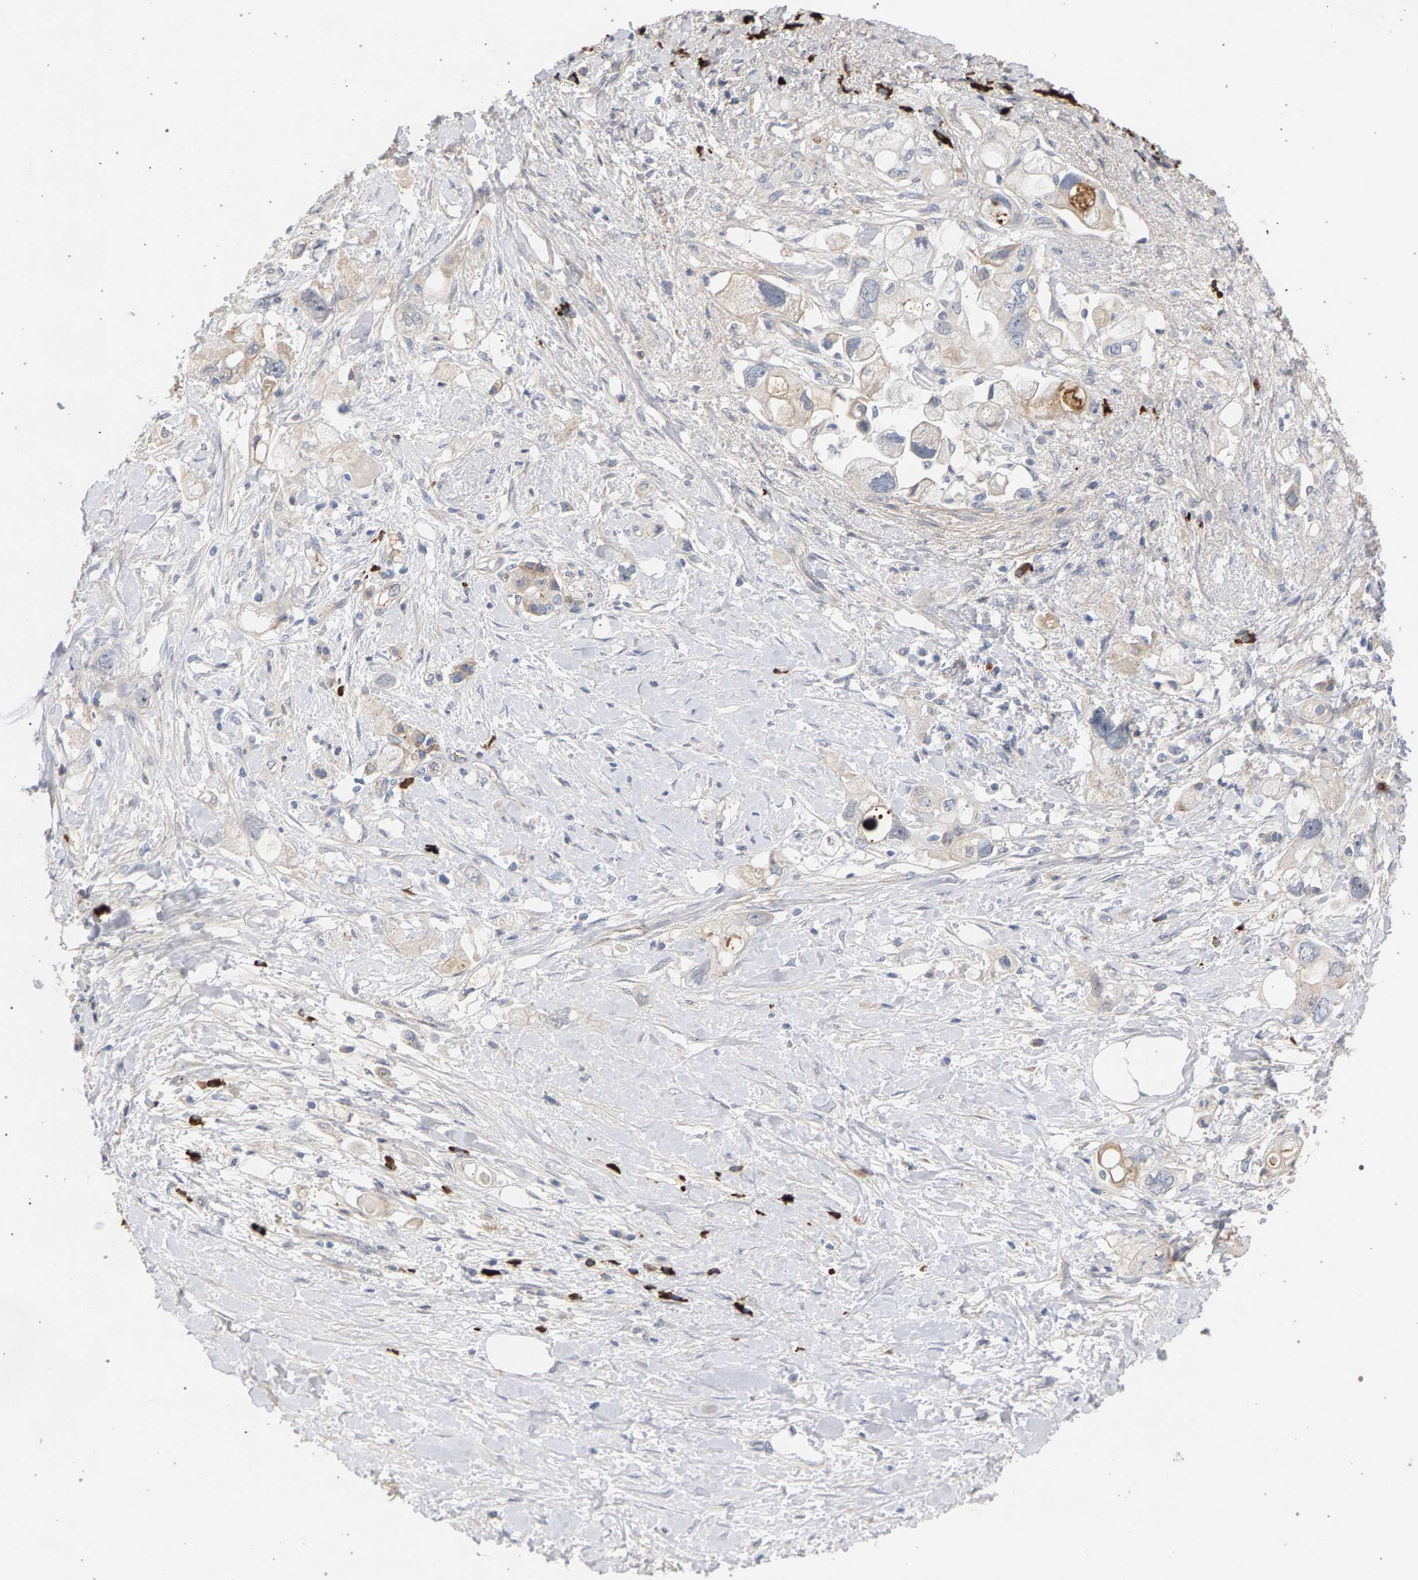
{"staining": {"intensity": "negative", "quantity": "none", "location": "none"}, "tissue": "pancreatic cancer", "cell_type": "Tumor cells", "image_type": "cancer", "snomed": [{"axis": "morphology", "description": "Adenocarcinoma, NOS"}, {"axis": "topography", "description": "Pancreas"}], "caption": "Tumor cells are negative for protein expression in human adenocarcinoma (pancreatic).", "gene": "MAMDC2", "patient": {"sex": "female", "age": 56}}